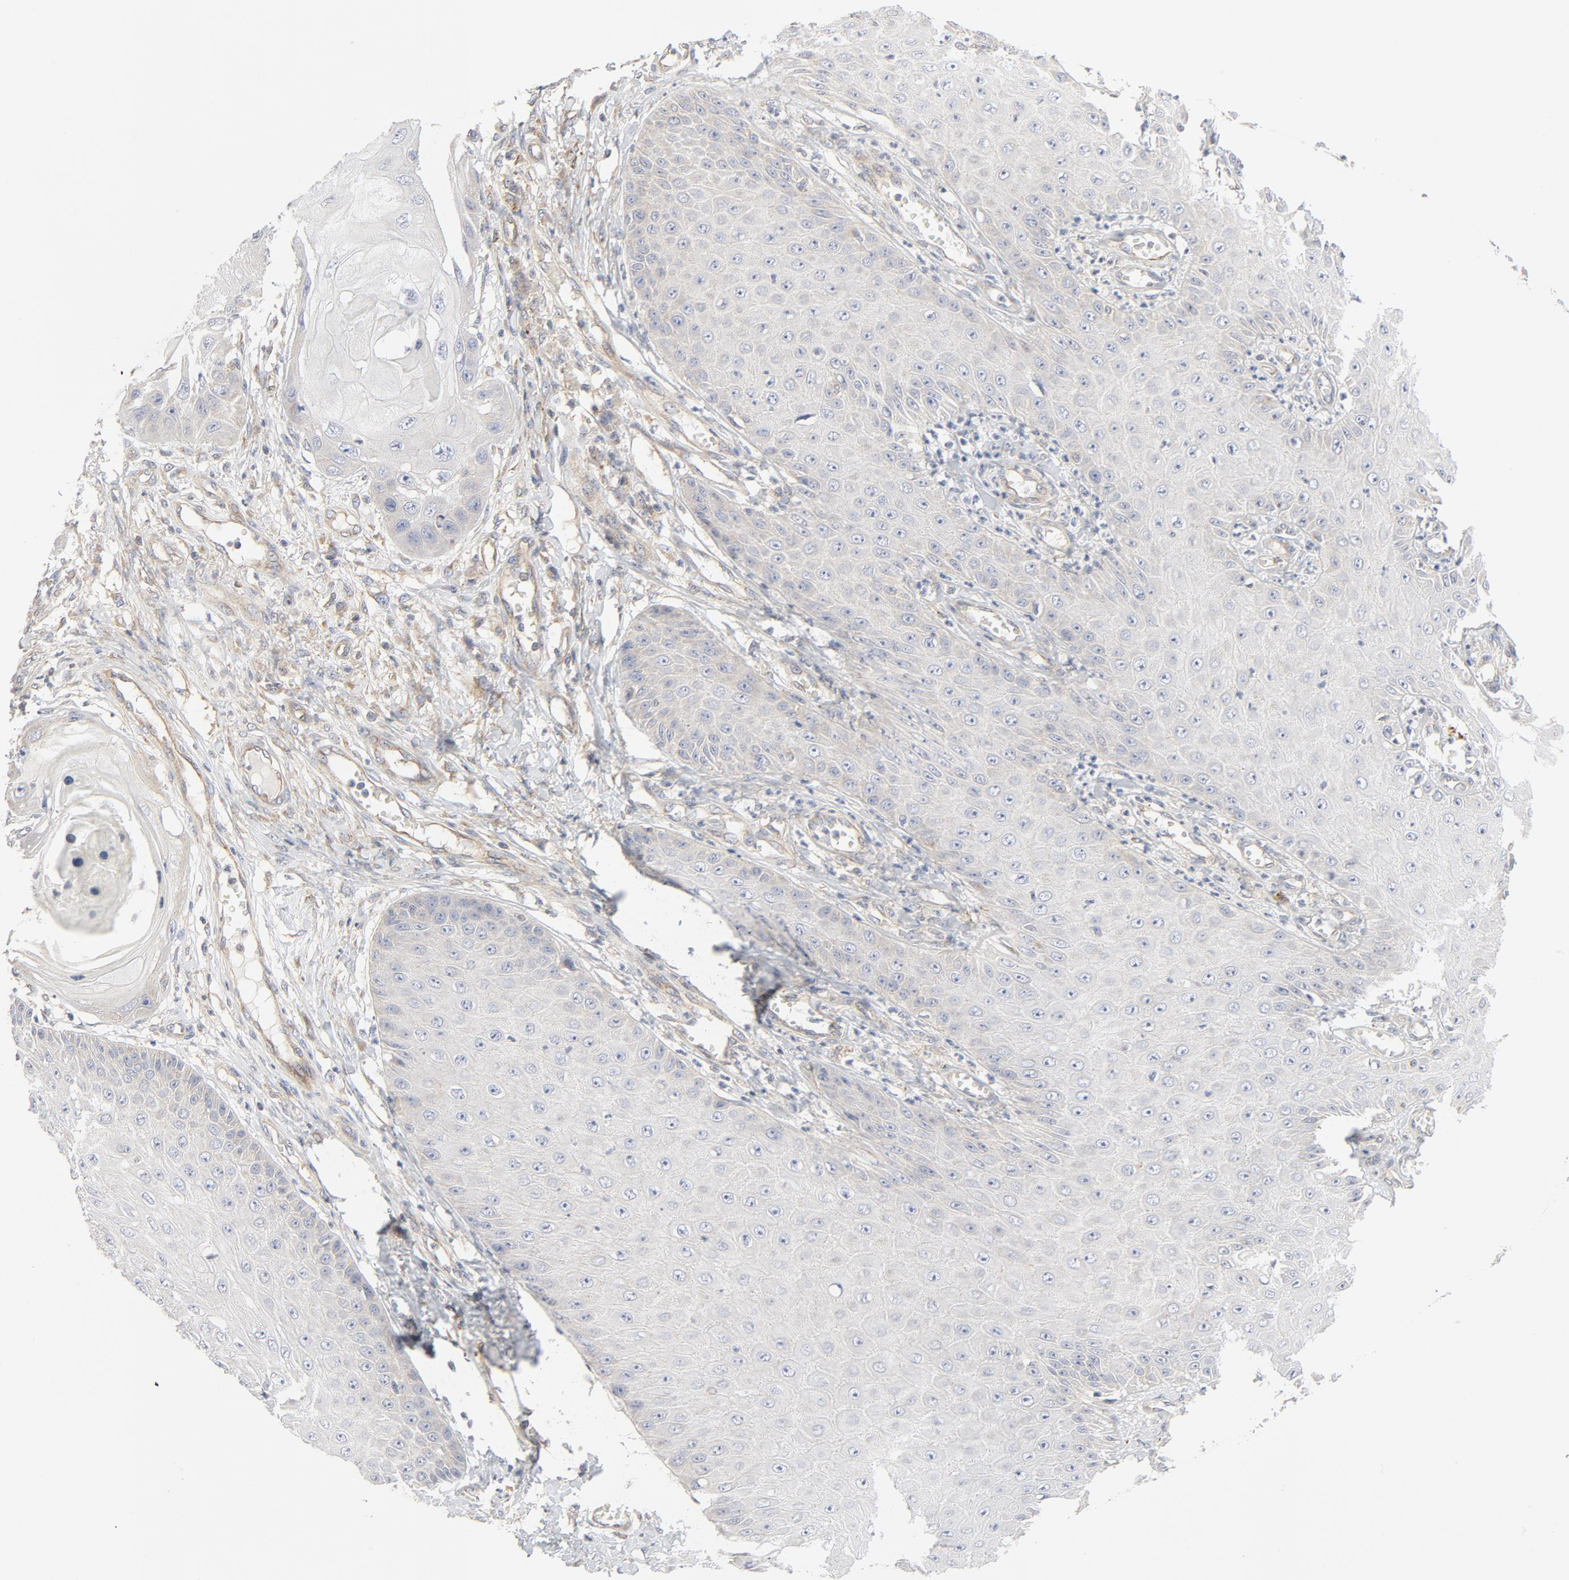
{"staining": {"intensity": "negative", "quantity": "none", "location": "none"}, "tissue": "skin cancer", "cell_type": "Tumor cells", "image_type": "cancer", "snomed": [{"axis": "morphology", "description": "Squamous cell carcinoma, NOS"}, {"axis": "topography", "description": "Skin"}], "caption": "Tumor cells show no significant staining in skin cancer.", "gene": "RABEP1", "patient": {"sex": "female", "age": 40}}